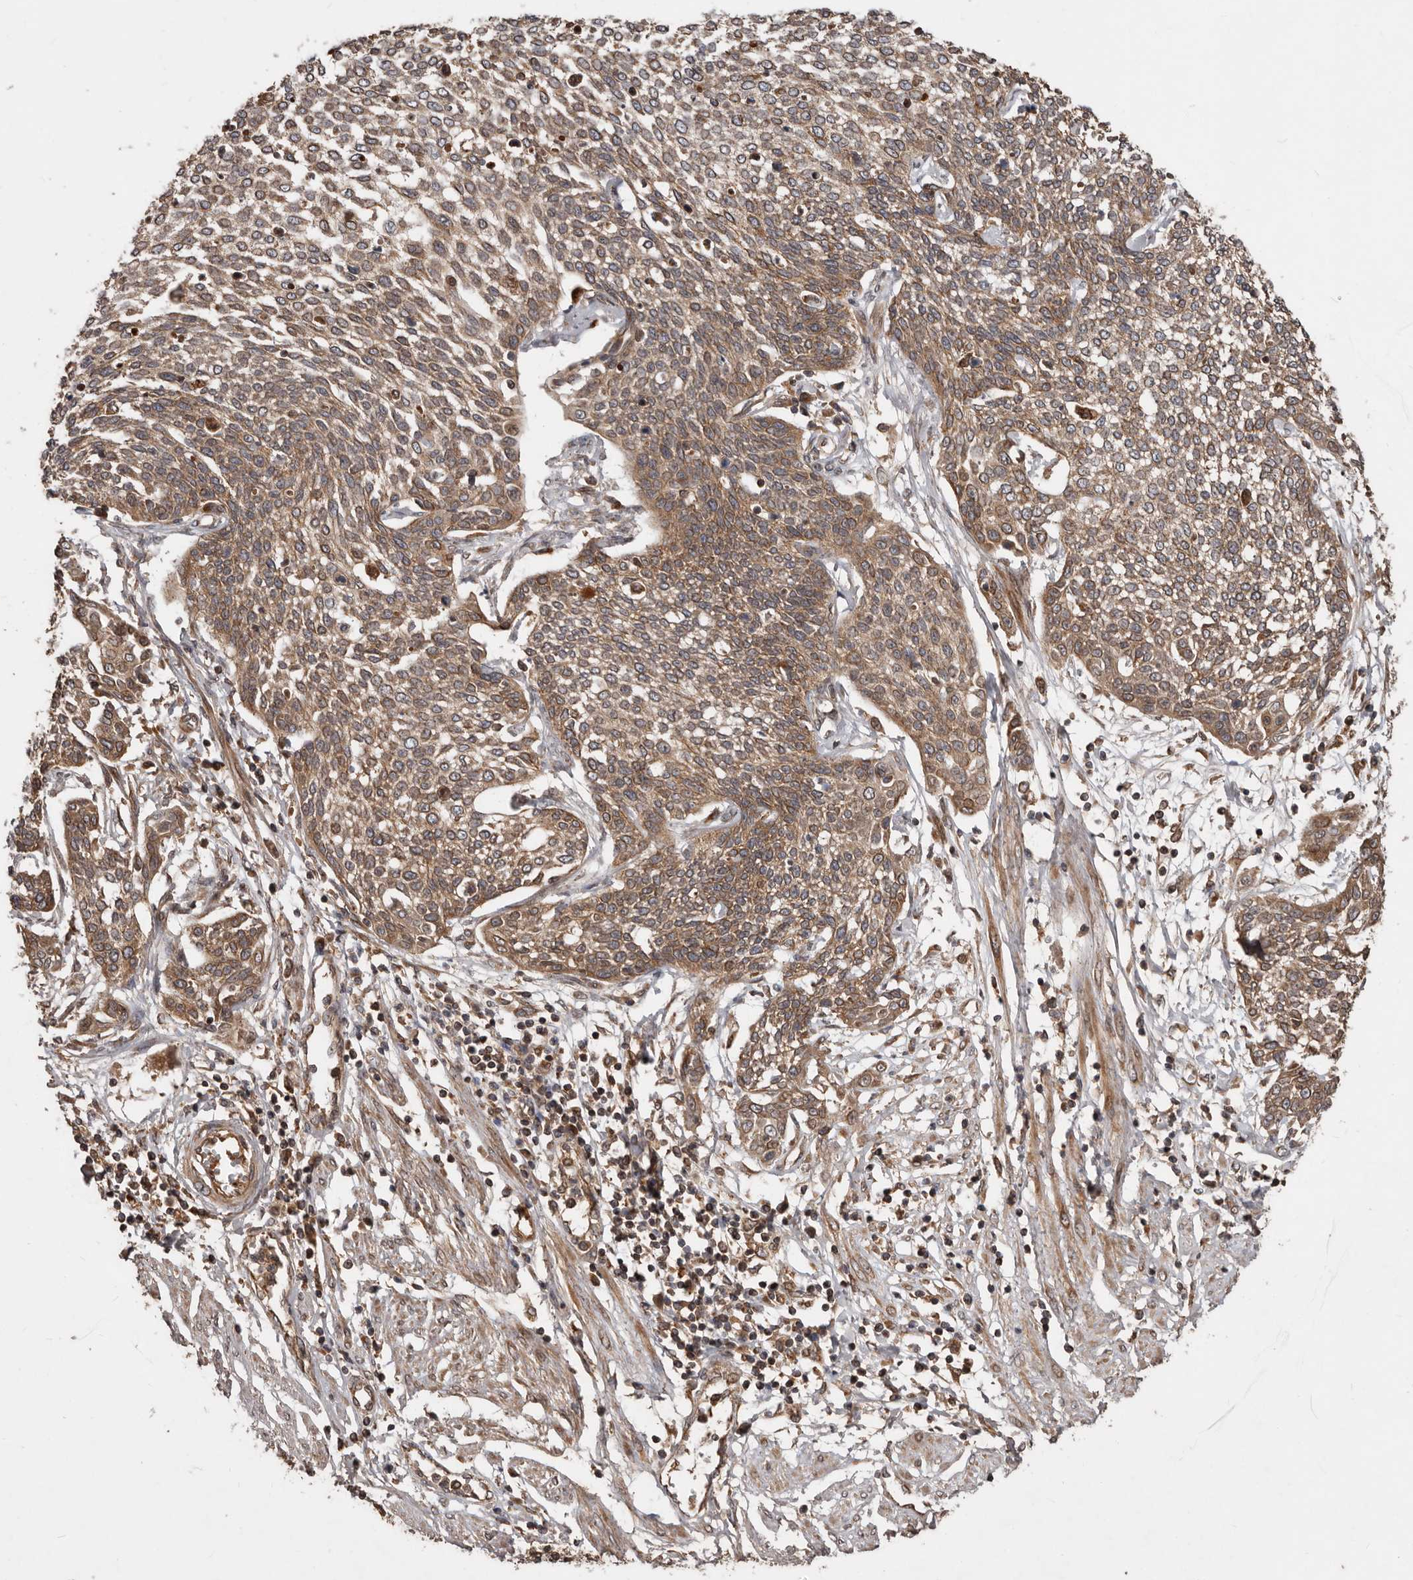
{"staining": {"intensity": "moderate", "quantity": ">75%", "location": "cytoplasmic/membranous"}, "tissue": "cervical cancer", "cell_type": "Tumor cells", "image_type": "cancer", "snomed": [{"axis": "morphology", "description": "Squamous cell carcinoma, NOS"}, {"axis": "topography", "description": "Cervix"}], "caption": "The micrograph reveals staining of squamous cell carcinoma (cervical), revealing moderate cytoplasmic/membranous protein positivity (brown color) within tumor cells.", "gene": "STK36", "patient": {"sex": "female", "age": 34}}